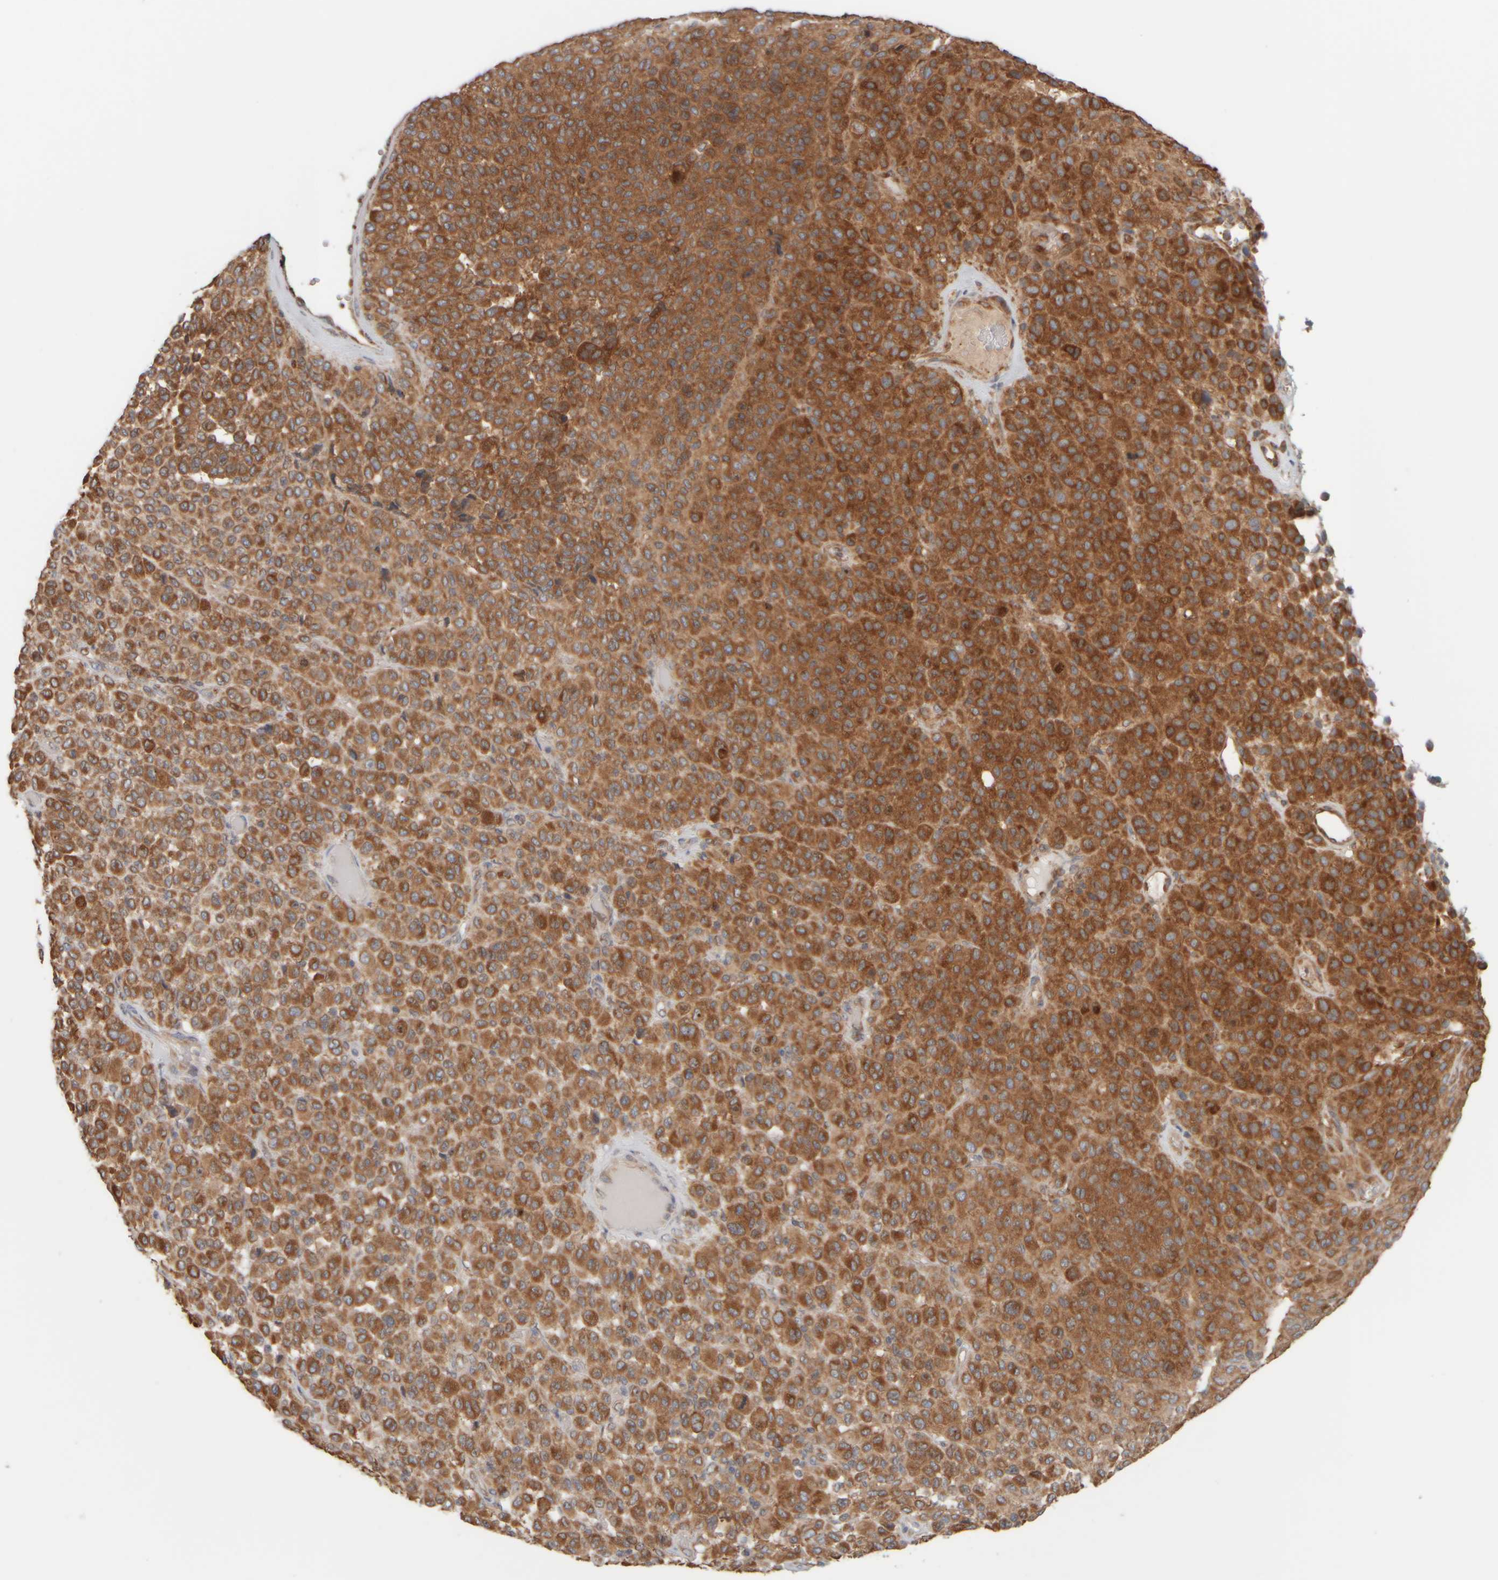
{"staining": {"intensity": "strong", "quantity": ">75%", "location": "cytoplasmic/membranous"}, "tissue": "melanoma", "cell_type": "Tumor cells", "image_type": "cancer", "snomed": [{"axis": "morphology", "description": "Malignant melanoma, Metastatic site"}, {"axis": "topography", "description": "Pancreas"}], "caption": "Protein expression analysis of melanoma exhibits strong cytoplasmic/membranous positivity in about >75% of tumor cells.", "gene": "EIF2B3", "patient": {"sex": "female", "age": 30}}